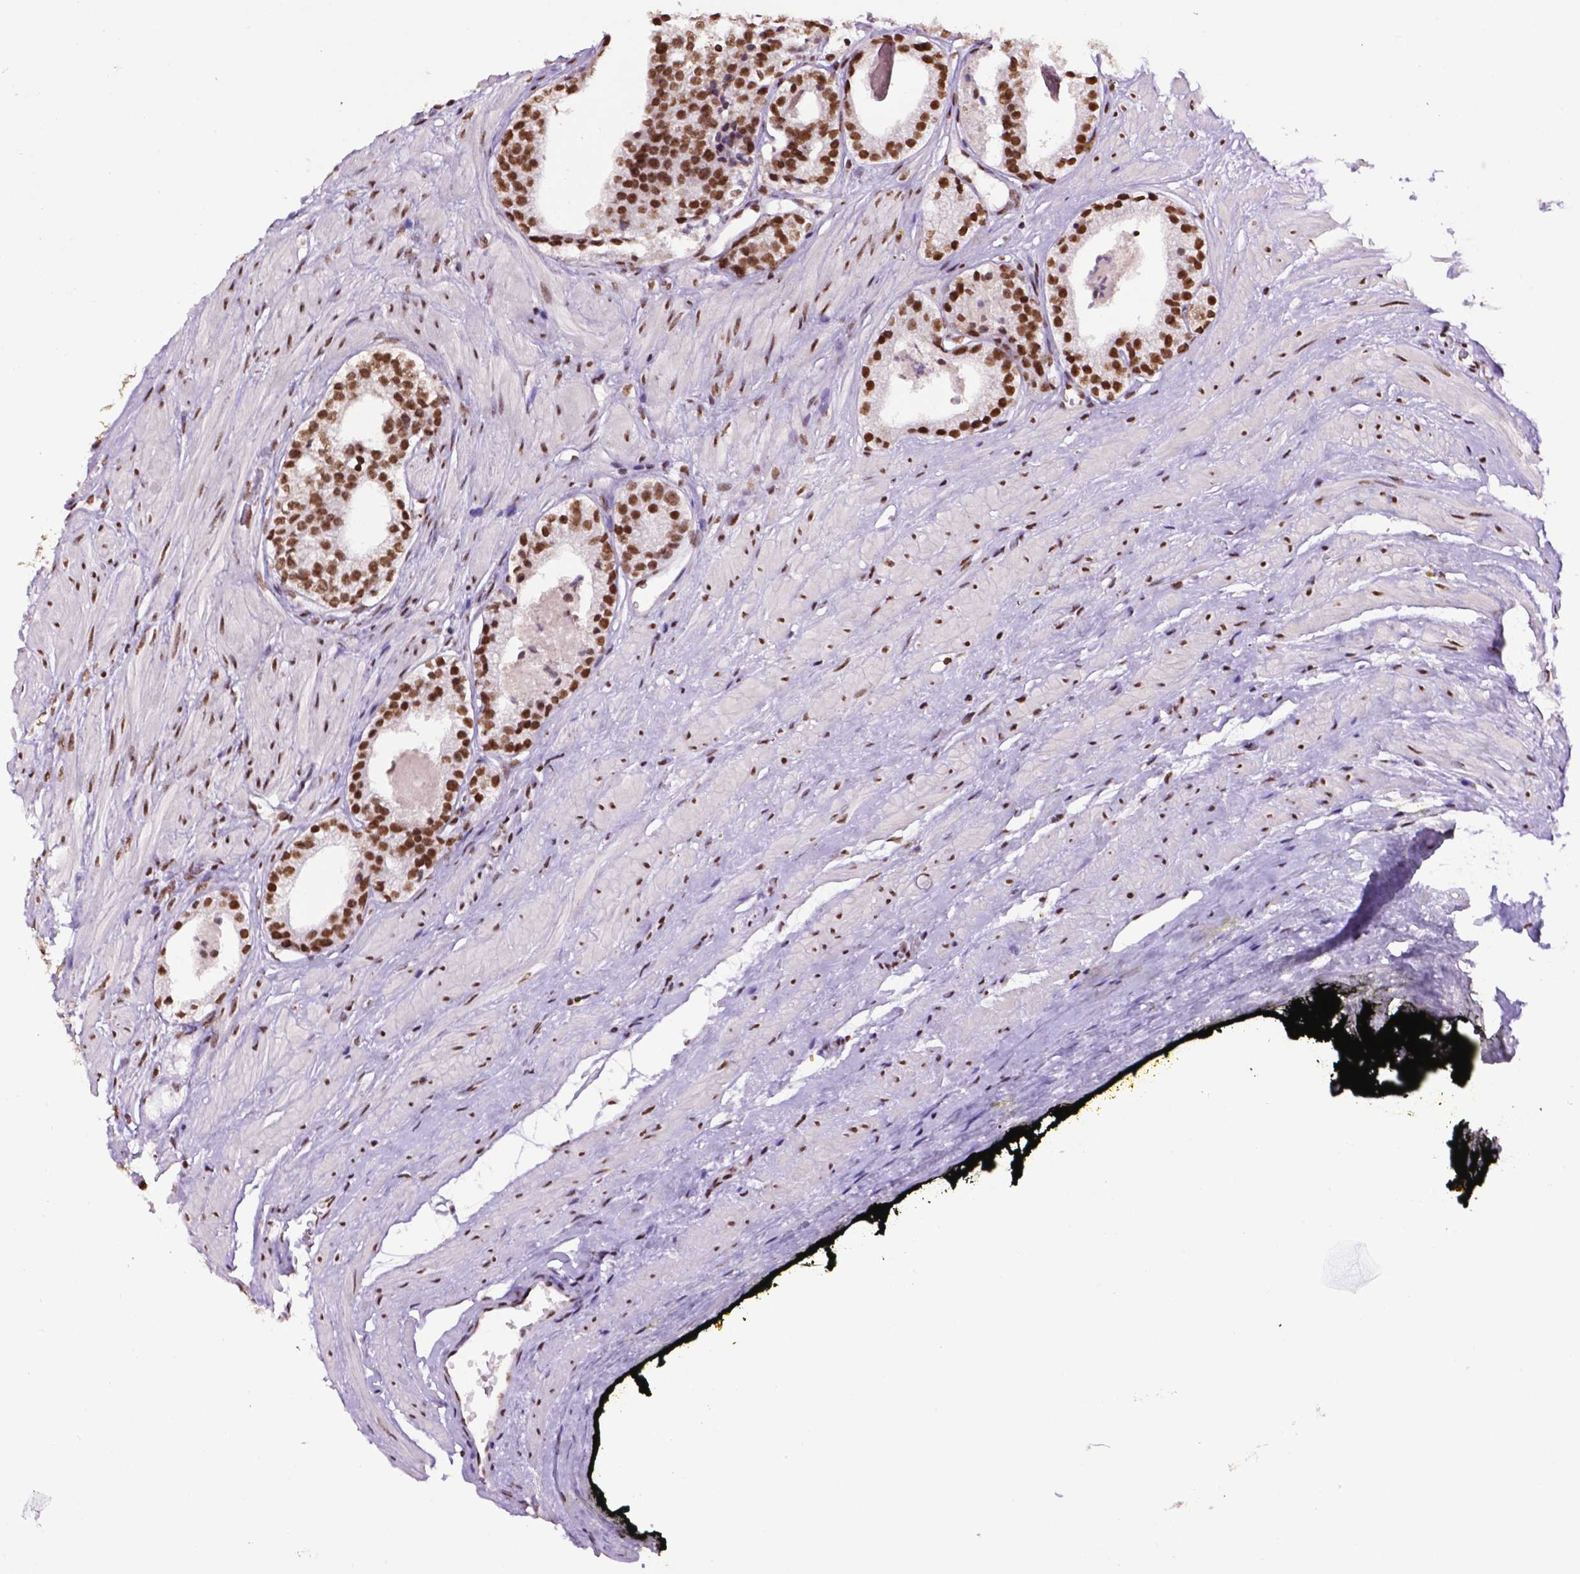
{"staining": {"intensity": "strong", "quantity": ">75%", "location": "nuclear"}, "tissue": "prostate cancer", "cell_type": "Tumor cells", "image_type": "cancer", "snomed": [{"axis": "morphology", "description": "Adenocarcinoma, Low grade"}, {"axis": "topography", "description": "Prostate"}], "caption": "Immunohistochemistry (DAB) staining of human prostate adenocarcinoma (low-grade) reveals strong nuclear protein expression in about >75% of tumor cells.", "gene": "CCAR2", "patient": {"sex": "male", "age": 60}}